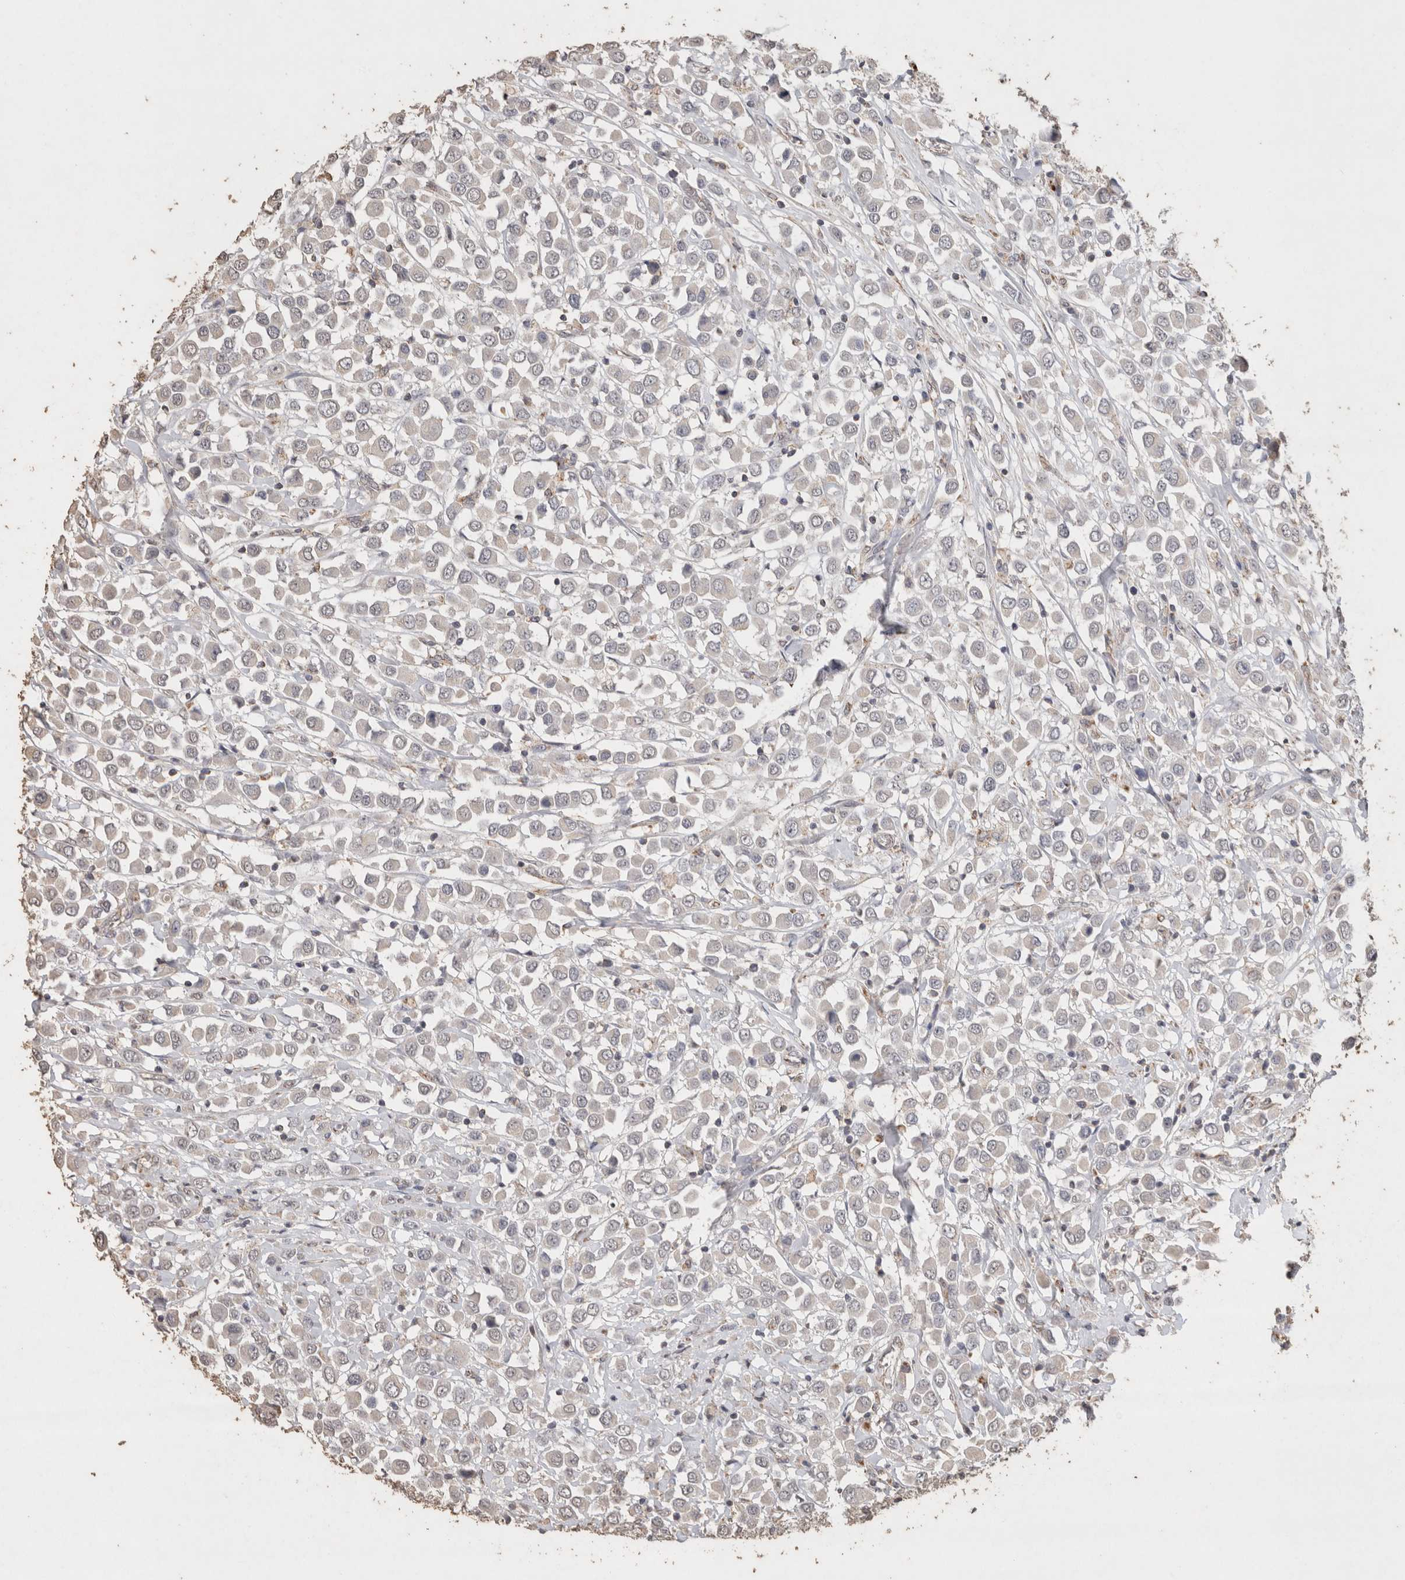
{"staining": {"intensity": "negative", "quantity": "none", "location": "none"}, "tissue": "breast cancer", "cell_type": "Tumor cells", "image_type": "cancer", "snomed": [{"axis": "morphology", "description": "Duct carcinoma"}, {"axis": "topography", "description": "Breast"}], "caption": "Immunohistochemical staining of breast cancer reveals no significant positivity in tumor cells.", "gene": "ACADM", "patient": {"sex": "female", "age": 61}}